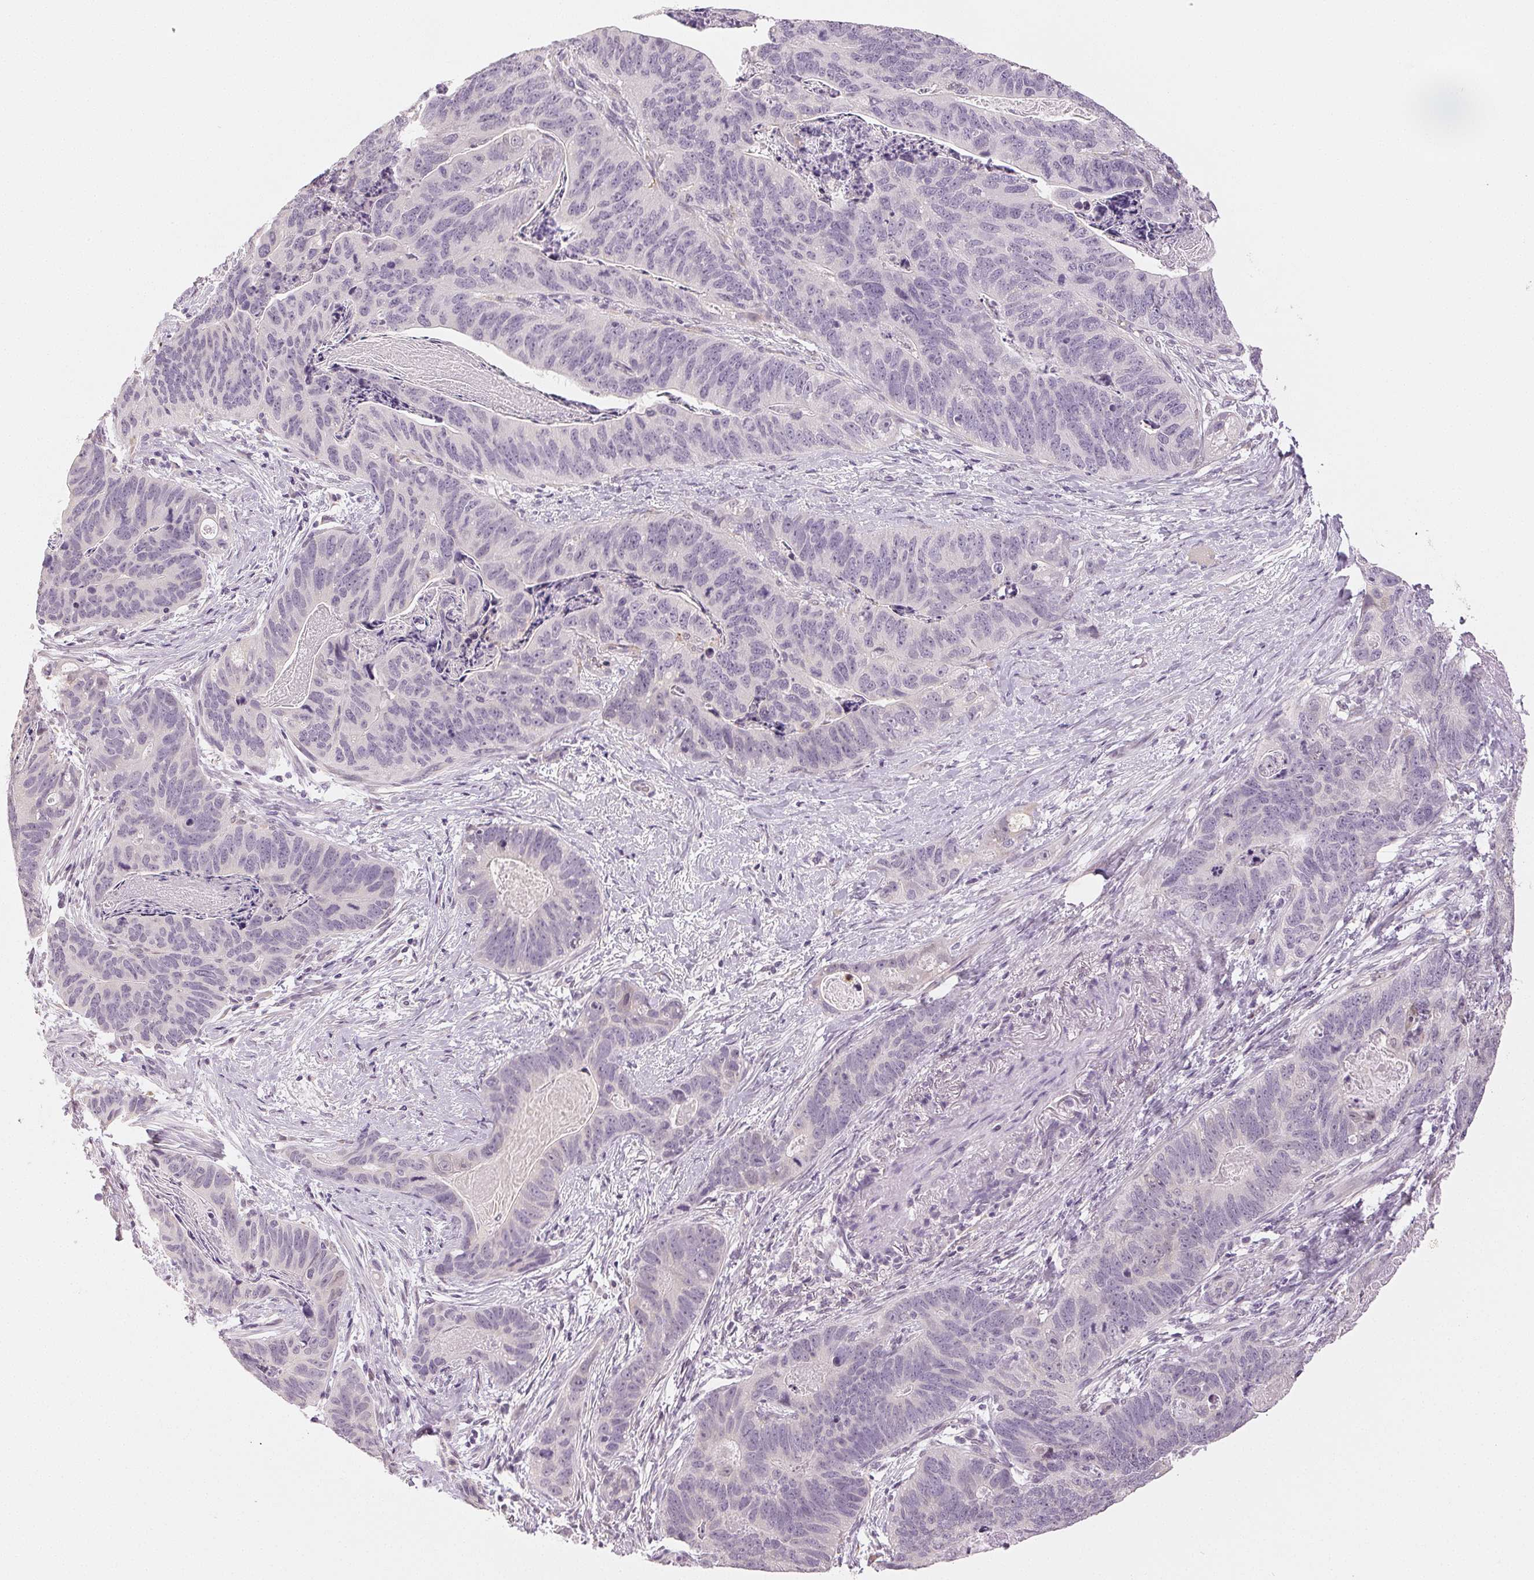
{"staining": {"intensity": "negative", "quantity": "none", "location": "none"}, "tissue": "stomach cancer", "cell_type": "Tumor cells", "image_type": "cancer", "snomed": [{"axis": "morphology", "description": "Normal tissue, NOS"}, {"axis": "morphology", "description": "Adenocarcinoma, NOS"}, {"axis": "topography", "description": "Stomach"}], "caption": "Histopathology image shows no significant protein staining in tumor cells of stomach cancer (adenocarcinoma). (Brightfield microscopy of DAB immunohistochemistry (IHC) at high magnification).", "gene": "MAP1LC3A", "patient": {"sex": "female", "age": 89}}